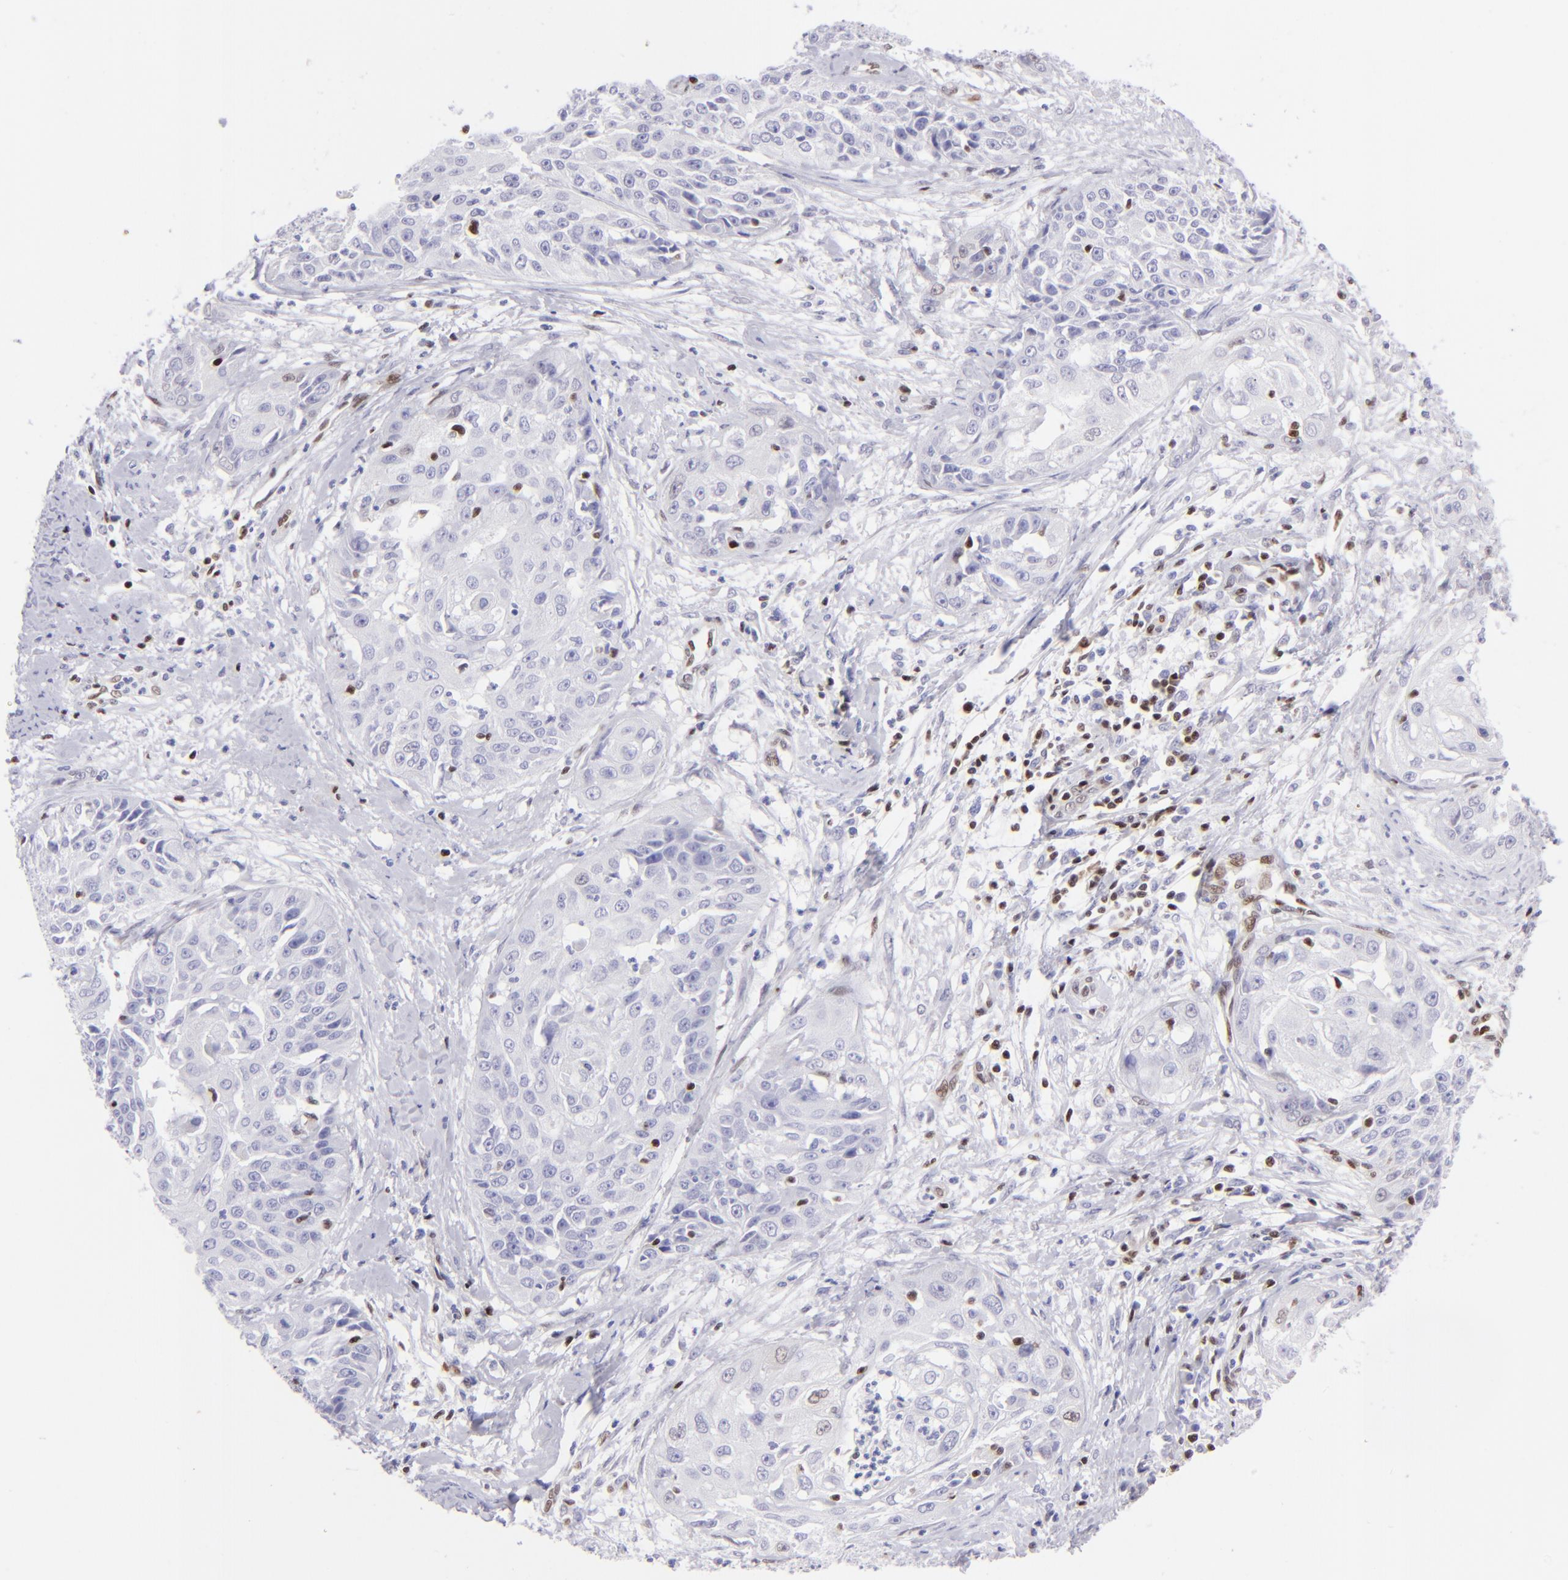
{"staining": {"intensity": "negative", "quantity": "none", "location": "none"}, "tissue": "cervical cancer", "cell_type": "Tumor cells", "image_type": "cancer", "snomed": [{"axis": "morphology", "description": "Squamous cell carcinoma, NOS"}, {"axis": "topography", "description": "Cervix"}], "caption": "Histopathology image shows no protein expression in tumor cells of squamous cell carcinoma (cervical) tissue.", "gene": "ETS1", "patient": {"sex": "female", "age": 64}}